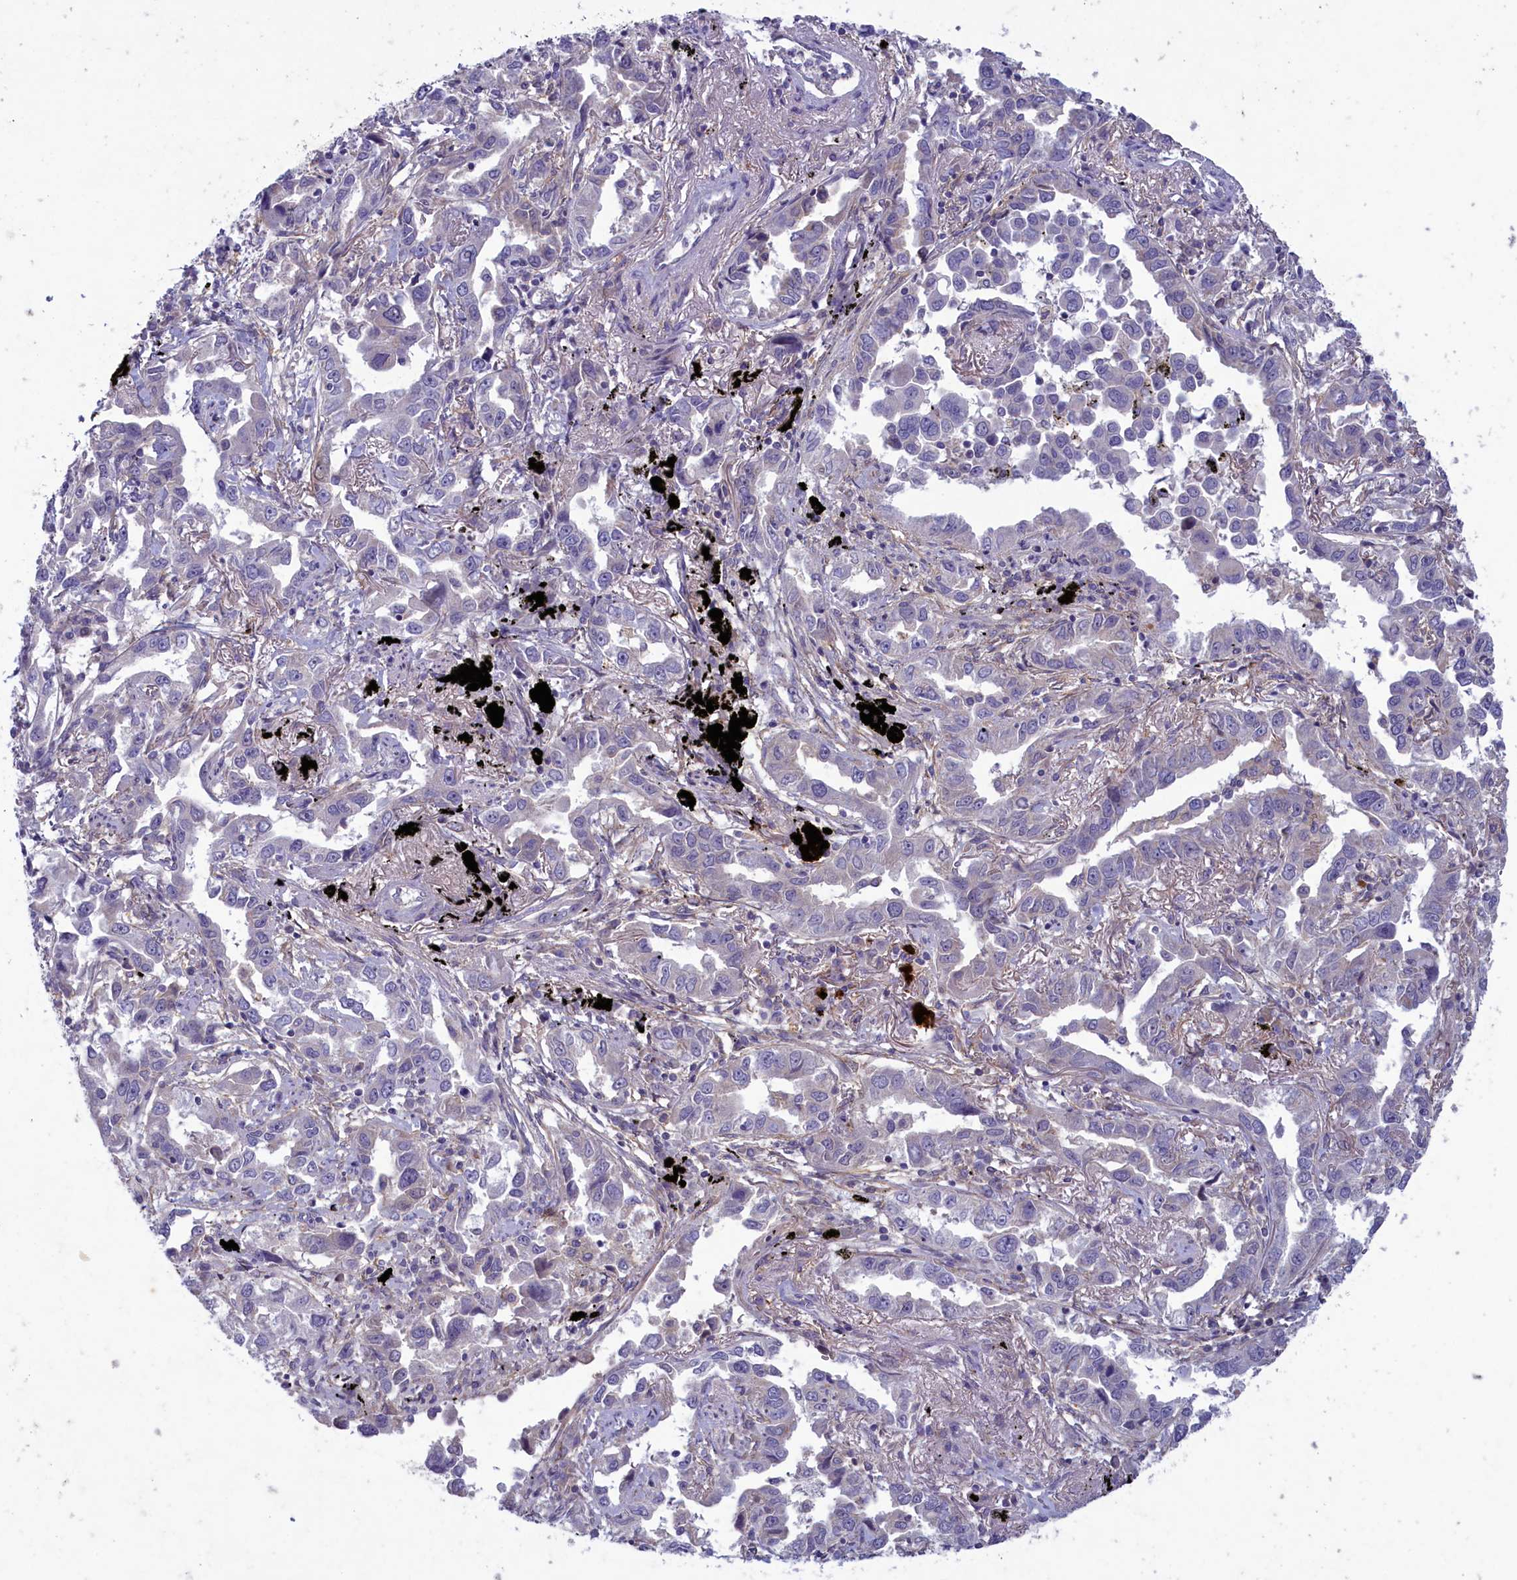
{"staining": {"intensity": "negative", "quantity": "none", "location": "none"}, "tissue": "lung cancer", "cell_type": "Tumor cells", "image_type": "cancer", "snomed": [{"axis": "morphology", "description": "Adenocarcinoma, NOS"}, {"axis": "topography", "description": "Lung"}], "caption": "IHC histopathology image of human lung cancer (adenocarcinoma) stained for a protein (brown), which demonstrates no positivity in tumor cells.", "gene": "PLEKHG6", "patient": {"sex": "male", "age": 67}}